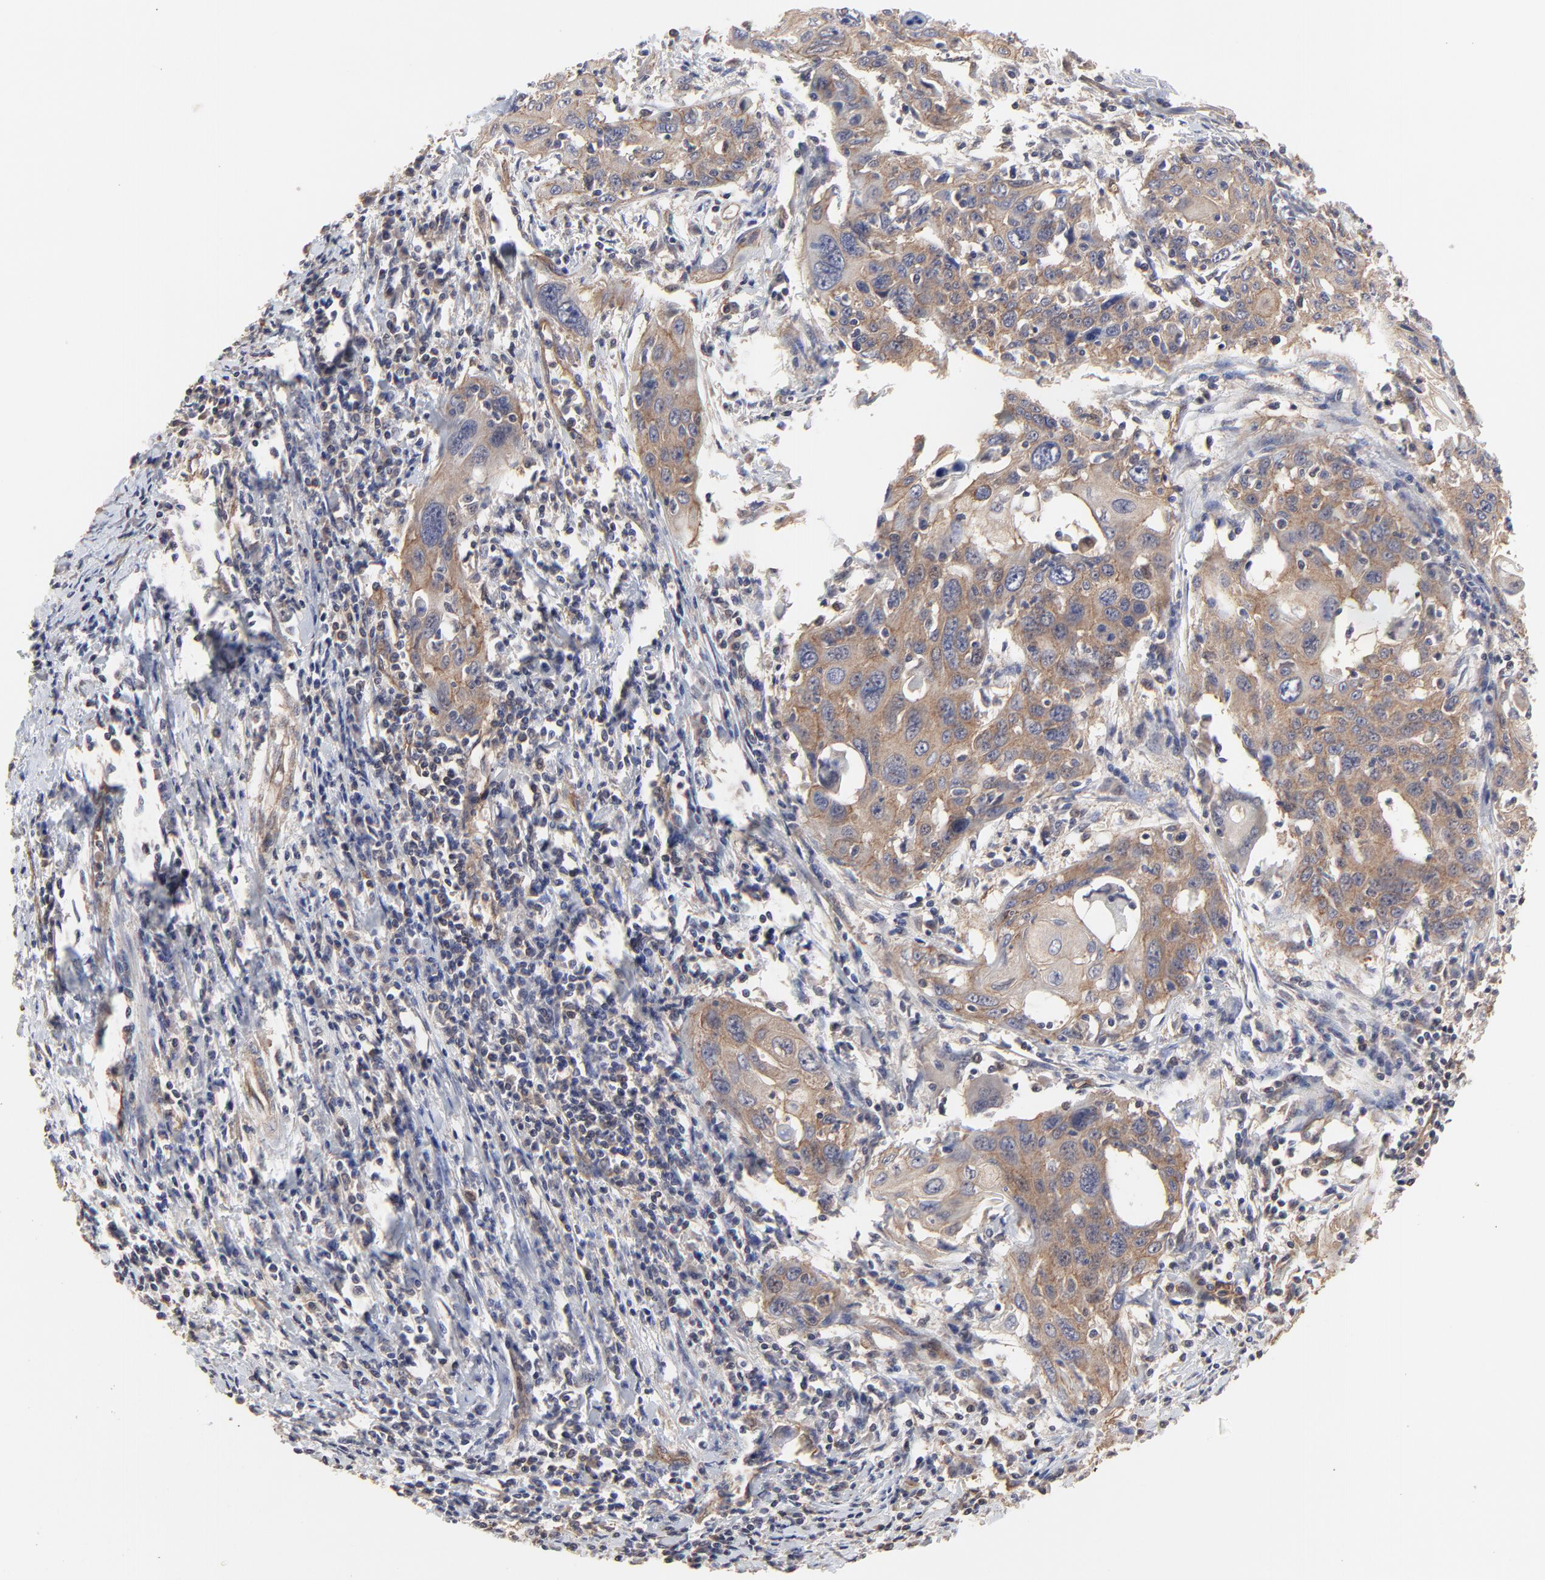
{"staining": {"intensity": "moderate", "quantity": ">75%", "location": "cytoplasmic/membranous"}, "tissue": "cervical cancer", "cell_type": "Tumor cells", "image_type": "cancer", "snomed": [{"axis": "morphology", "description": "Squamous cell carcinoma, NOS"}, {"axis": "topography", "description": "Cervix"}], "caption": "Immunohistochemical staining of squamous cell carcinoma (cervical) reveals medium levels of moderate cytoplasmic/membranous positivity in about >75% of tumor cells.", "gene": "ARMT1", "patient": {"sex": "female", "age": 54}}